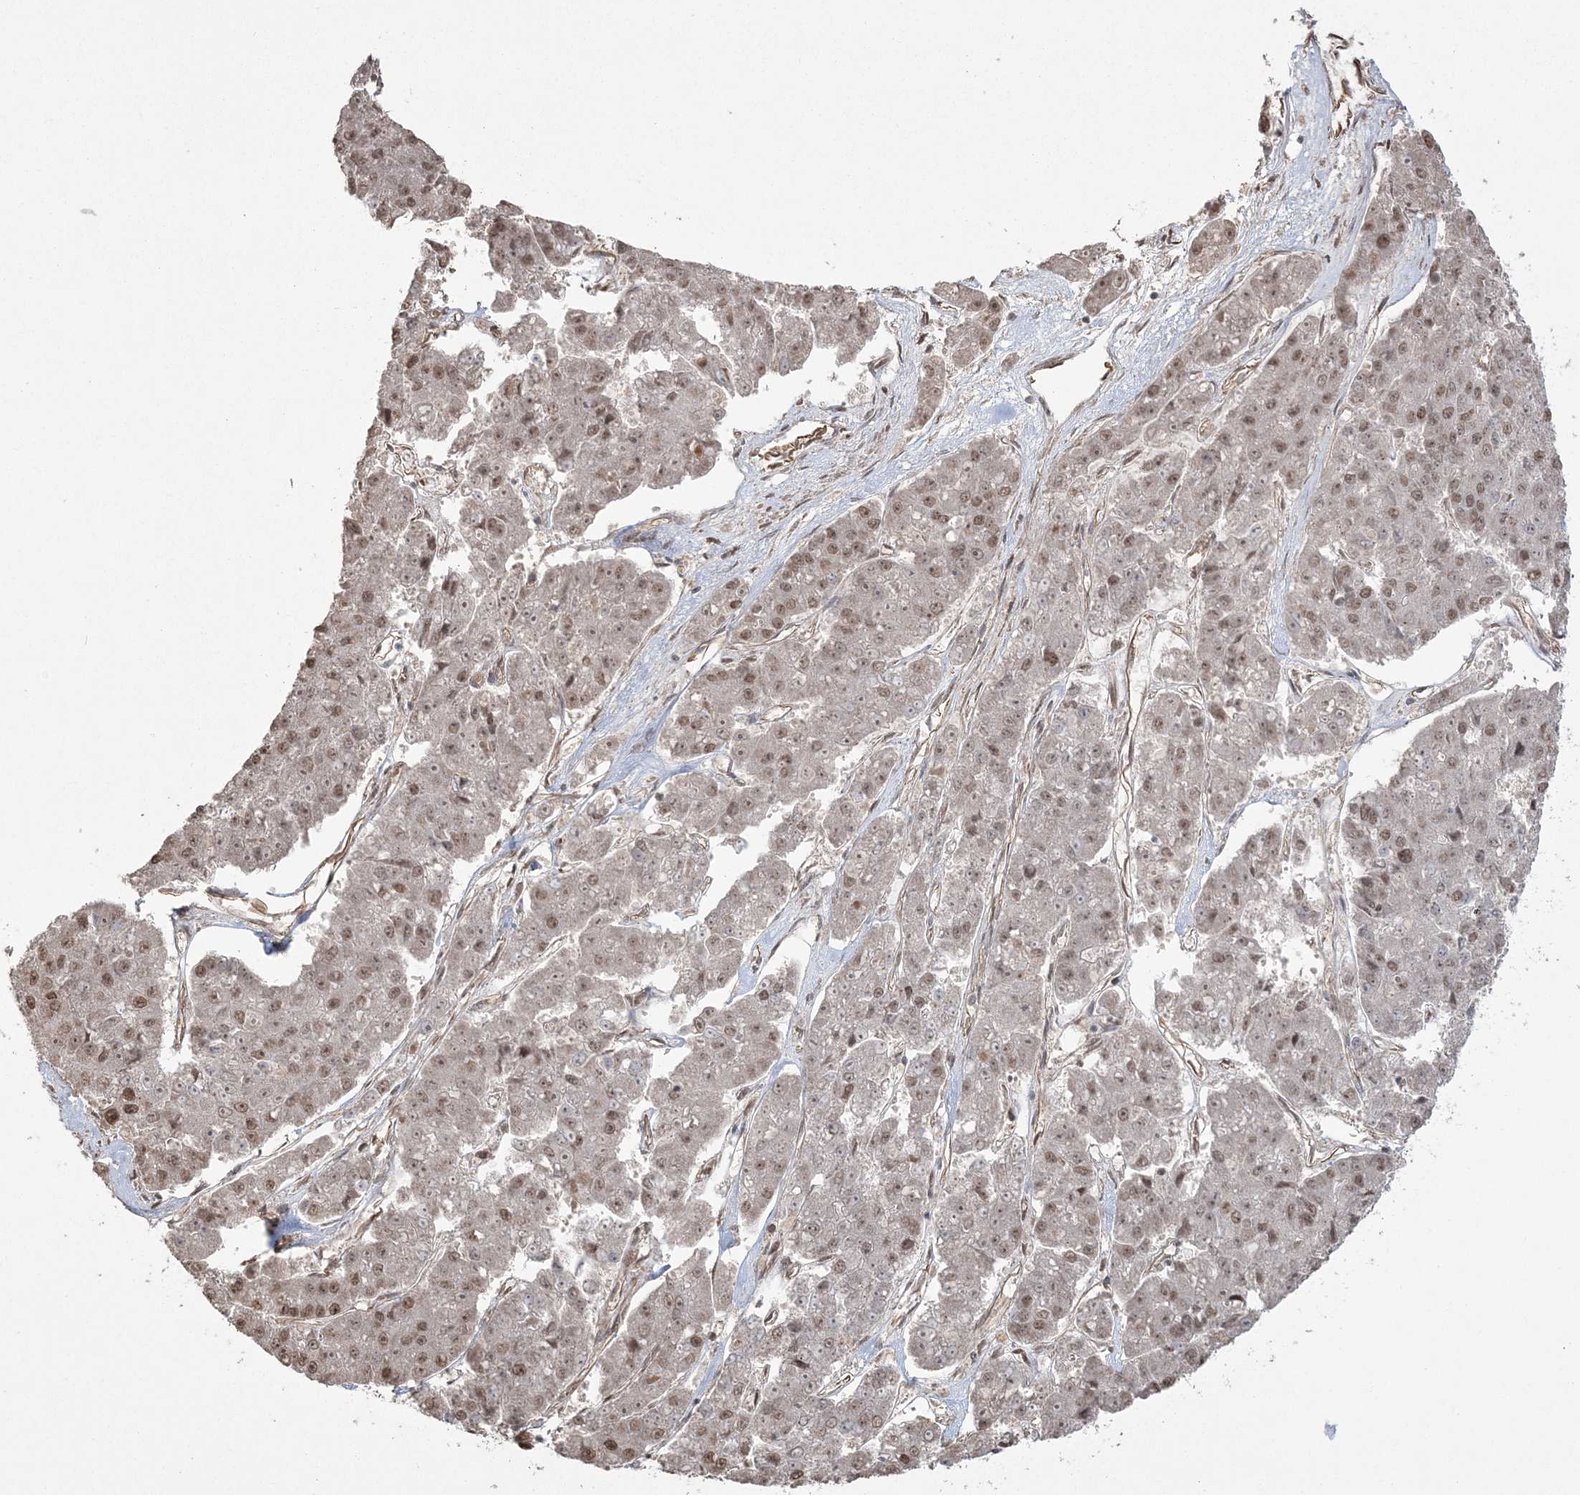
{"staining": {"intensity": "moderate", "quantity": ">75%", "location": "nuclear"}, "tissue": "pancreatic cancer", "cell_type": "Tumor cells", "image_type": "cancer", "snomed": [{"axis": "morphology", "description": "Adenocarcinoma, NOS"}, {"axis": "topography", "description": "Pancreas"}], "caption": "Pancreatic cancer stained with immunohistochemistry (IHC) demonstrates moderate nuclear staining in about >75% of tumor cells. (brown staining indicates protein expression, while blue staining denotes nuclei).", "gene": "ZNF839", "patient": {"sex": "male", "age": 50}}